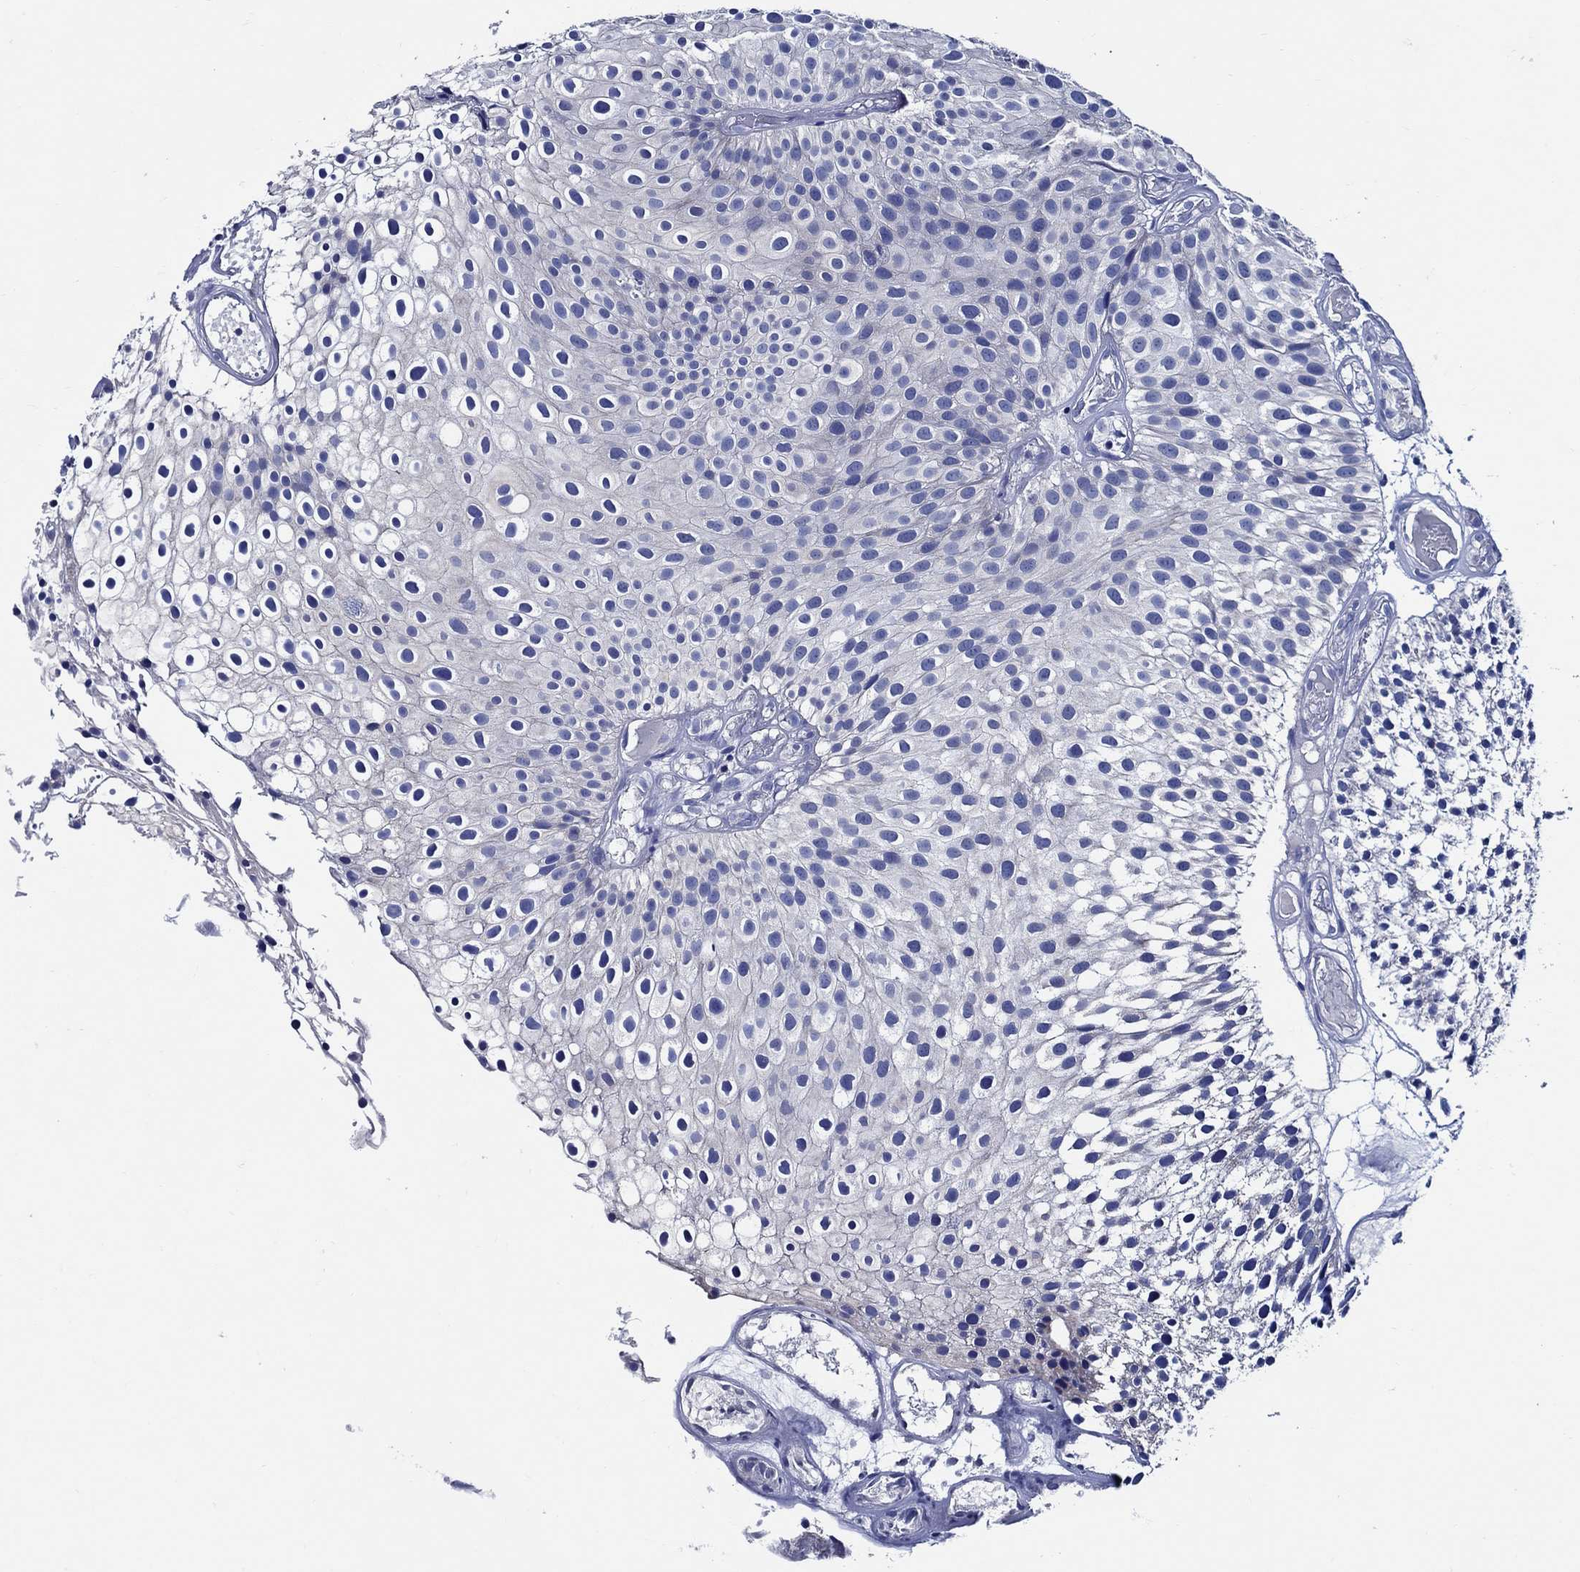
{"staining": {"intensity": "negative", "quantity": "none", "location": "none"}, "tissue": "urothelial cancer", "cell_type": "Tumor cells", "image_type": "cancer", "snomed": [{"axis": "morphology", "description": "Urothelial carcinoma, Low grade"}, {"axis": "topography", "description": "Urinary bladder"}], "caption": "DAB (3,3'-diaminobenzidine) immunohistochemical staining of urothelial carcinoma (low-grade) exhibits no significant positivity in tumor cells.", "gene": "SKOR1", "patient": {"sex": "male", "age": 79}}